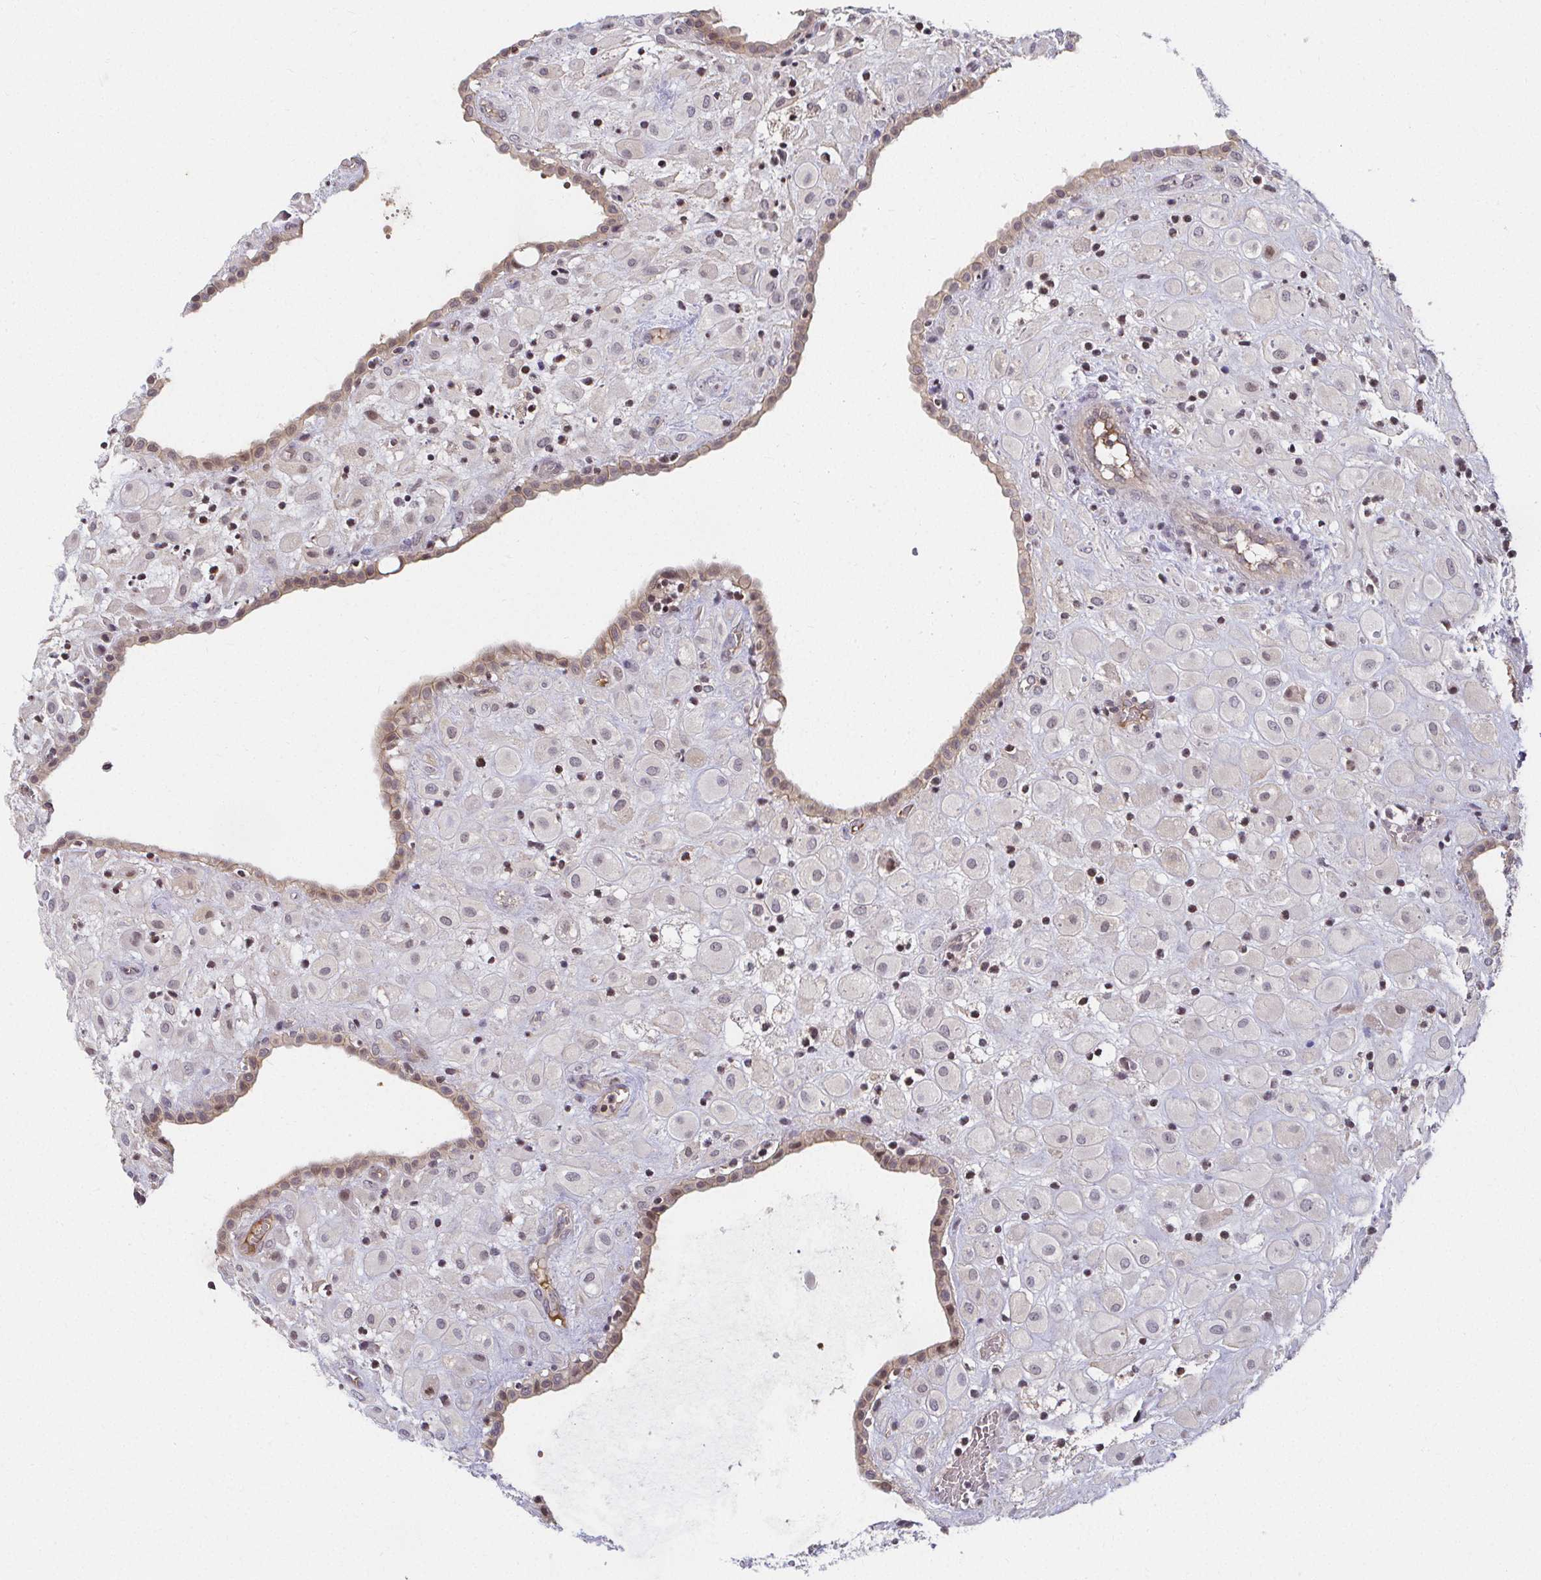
{"staining": {"intensity": "negative", "quantity": "none", "location": "none"}, "tissue": "placenta", "cell_type": "Decidual cells", "image_type": "normal", "snomed": [{"axis": "morphology", "description": "Normal tissue, NOS"}, {"axis": "topography", "description": "Placenta"}], "caption": "The micrograph exhibits no significant expression in decidual cells of placenta.", "gene": "ANK3", "patient": {"sex": "female", "age": 24}}